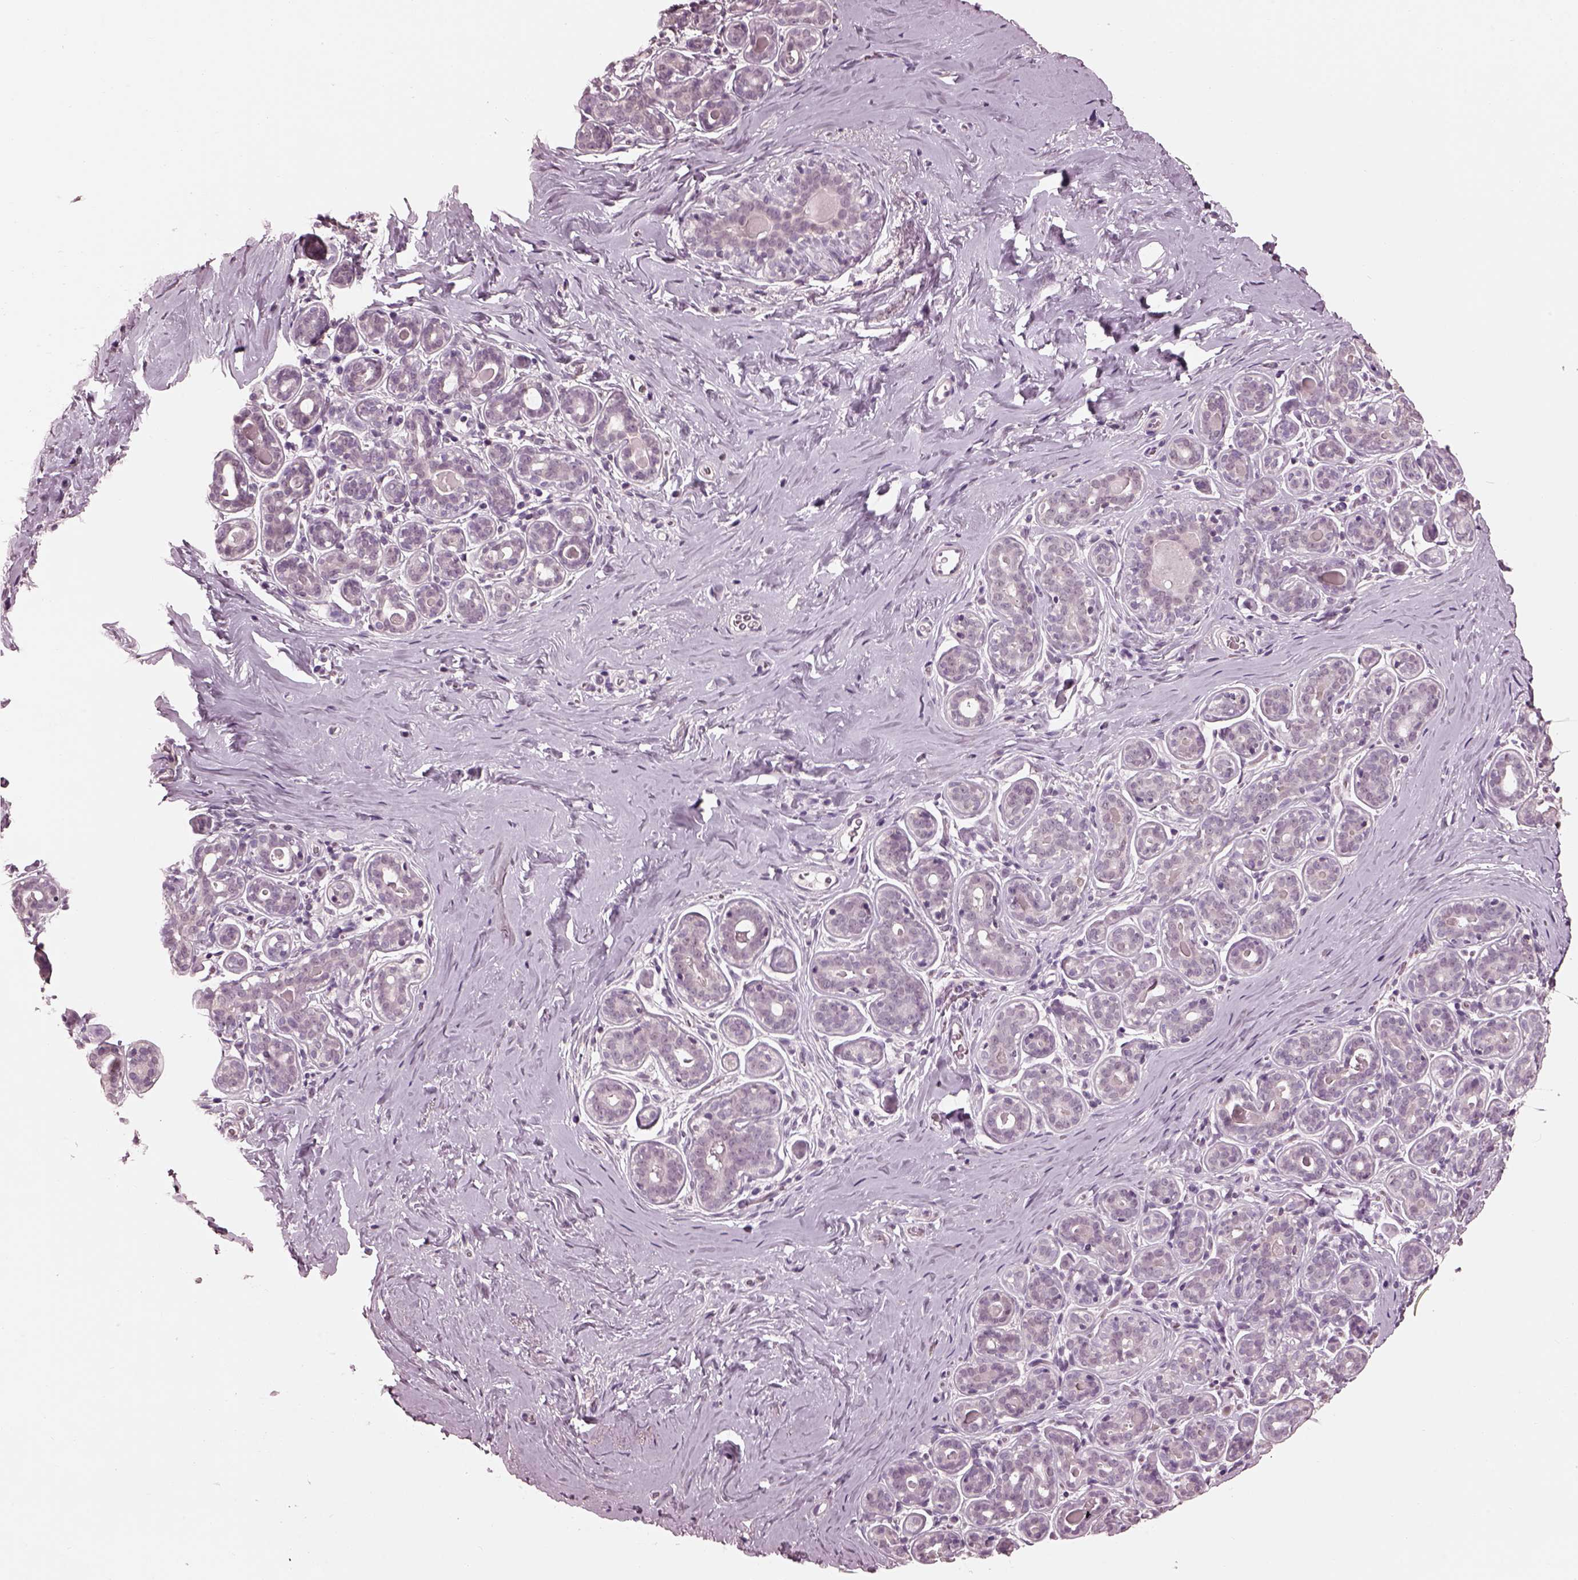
{"staining": {"intensity": "negative", "quantity": "none", "location": "none"}, "tissue": "breast", "cell_type": "Adipocytes", "image_type": "normal", "snomed": [{"axis": "morphology", "description": "Normal tissue, NOS"}, {"axis": "topography", "description": "Skin"}, {"axis": "topography", "description": "Breast"}], "caption": "An immunohistochemistry image of benign breast is shown. There is no staining in adipocytes of breast. (DAB immunohistochemistry (IHC) visualized using brightfield microscopy, high magnification).", "gene": "TSKS", "patient": {"sex": "female", "age": 43}}